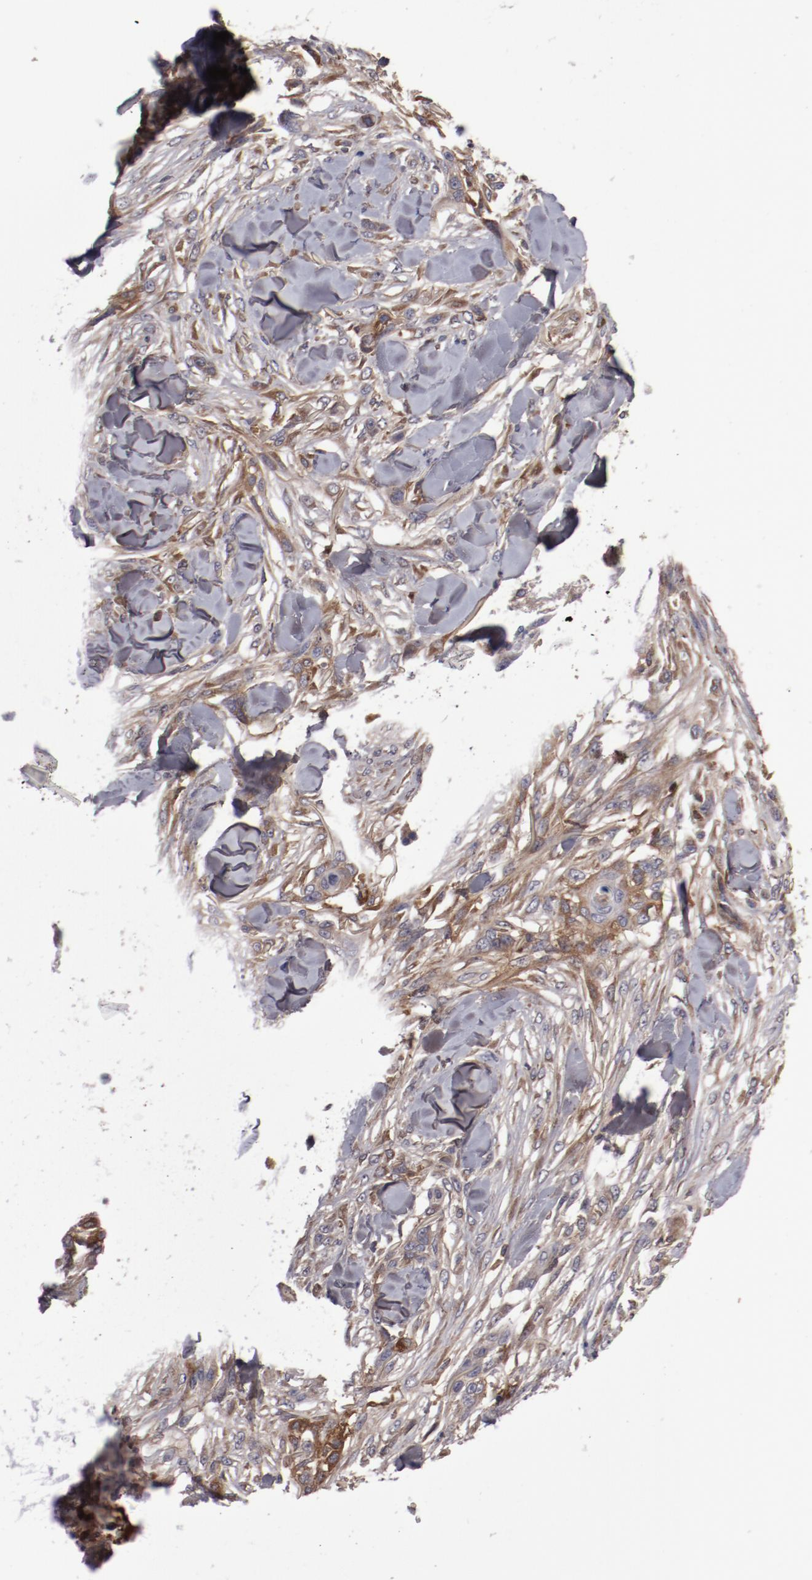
{"staining": {"intensity": "moderate", "quantity": "25%-75%", "location": "cytoplasmic/membranous"}, "tissue": "skin cancer", "cell_type": "Tumor cells", "image_type": "cancer", "snomed": [{"axis": "morphology", "description": "Squamous cell carcinoma, NOS"}, {"axis": "topography", "description": "Skin"}], "caption": "The image reveals a brown stain indicating the presence of a protein in the cytoplasmic/membranous of tumor cells in squamous cell carcinoma (skin).", "gene": "IL12A", "patient": {"sex": "female", "age": 59}}